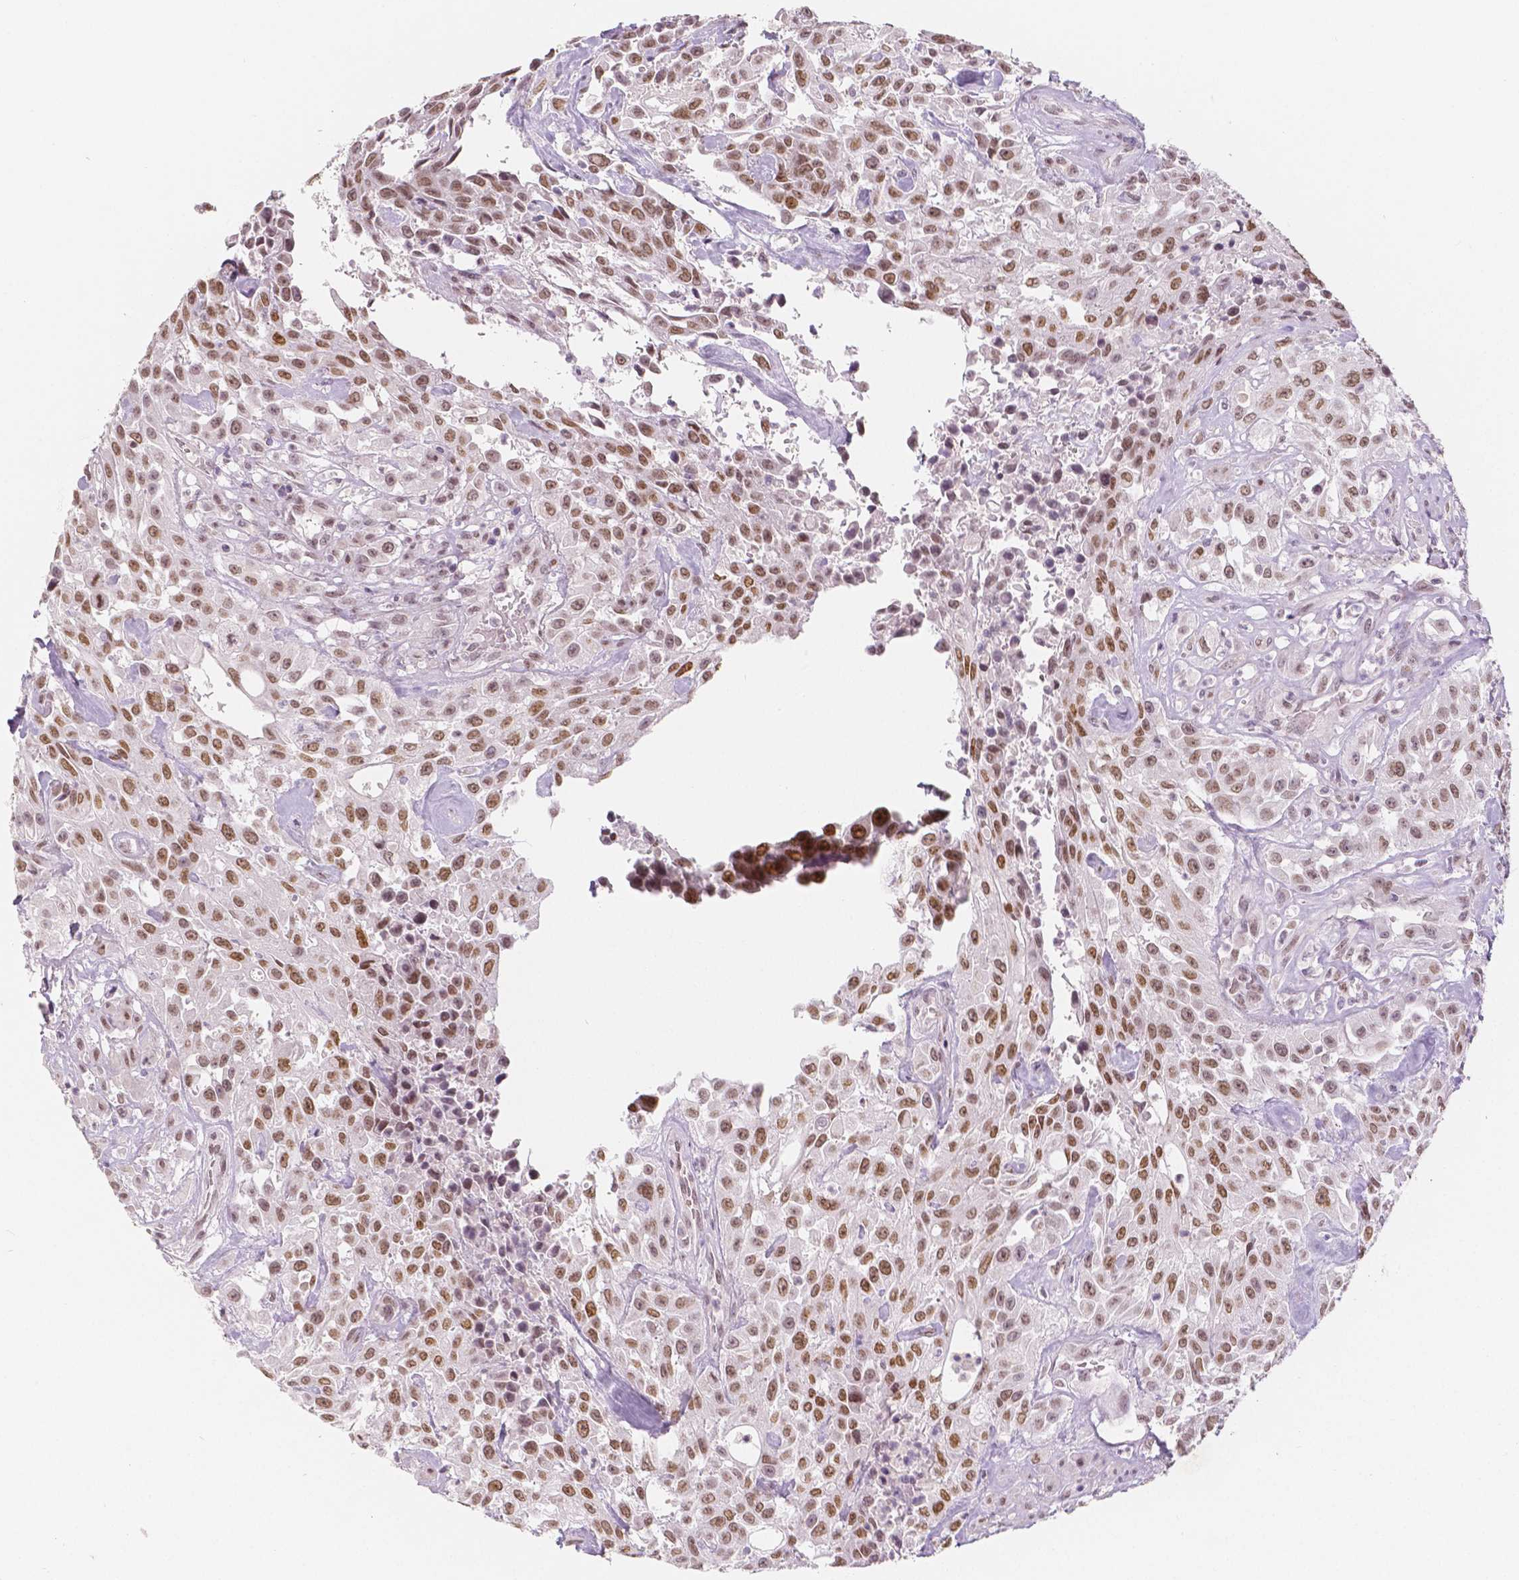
{"staining": {"intensity": "moderate", "quantity": ">75%", "location": "nuclear"}, "tissue": "urothelial cancer", "cell_type": "Tumor cells", "image_type": "cancer", "snomed": [{"axis": "morphology", "description": "Urothelial carcinoma, High grade"}, {"axis": "topography", "description": "Urinary bladder"}], "caption": "Immunohistochemistry staining of urothelial cancer, which demonstrates medium levels of moderate nuclear staining in about >75% of tumor cells indicating moderate nuclear protein positivity. The staining was performed using DAB (3,3'-diaminobenzidine) (brown) for protein detection and nuclei were counterstained in hematoxylin (blue).", "gene": "KDM5B", "patient": {"sex": "male", "age": 79}}